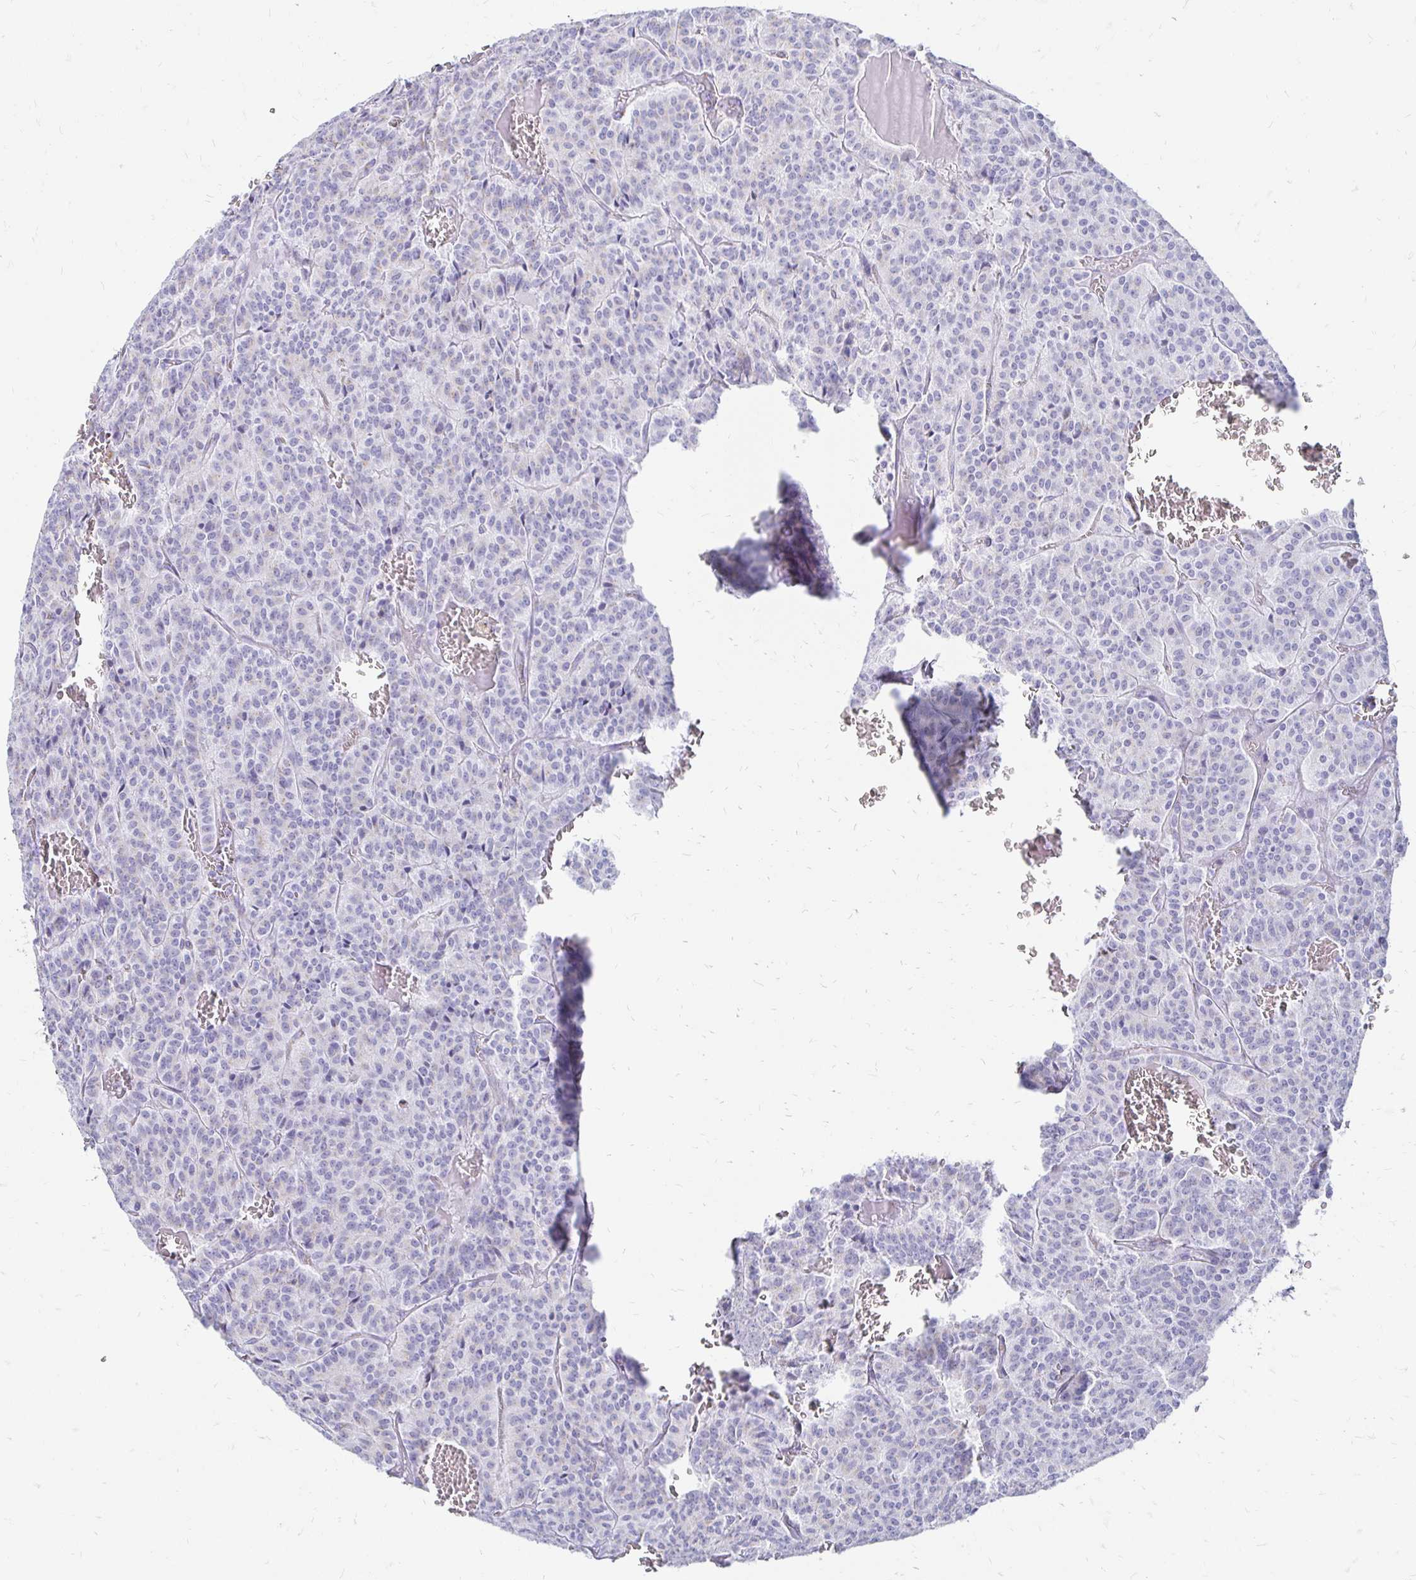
{"staining": {"intensity": "negative", "quantity": "none", "location": "none"}, "tissue": "carcinoid", "cell_type": "Tumor cells", "image_type": "cancer", "snomed": [{"axis": "morphology", "description": "Carcinoid, malignant, NOS"}, {"axis": "topography", "description": "Lung"}], "caption": "A histopathology image of human carcinoid is negative for staining in tumor cells.", "gene": "PAGE4", "patient": {"sex": "male", "age": 70}}